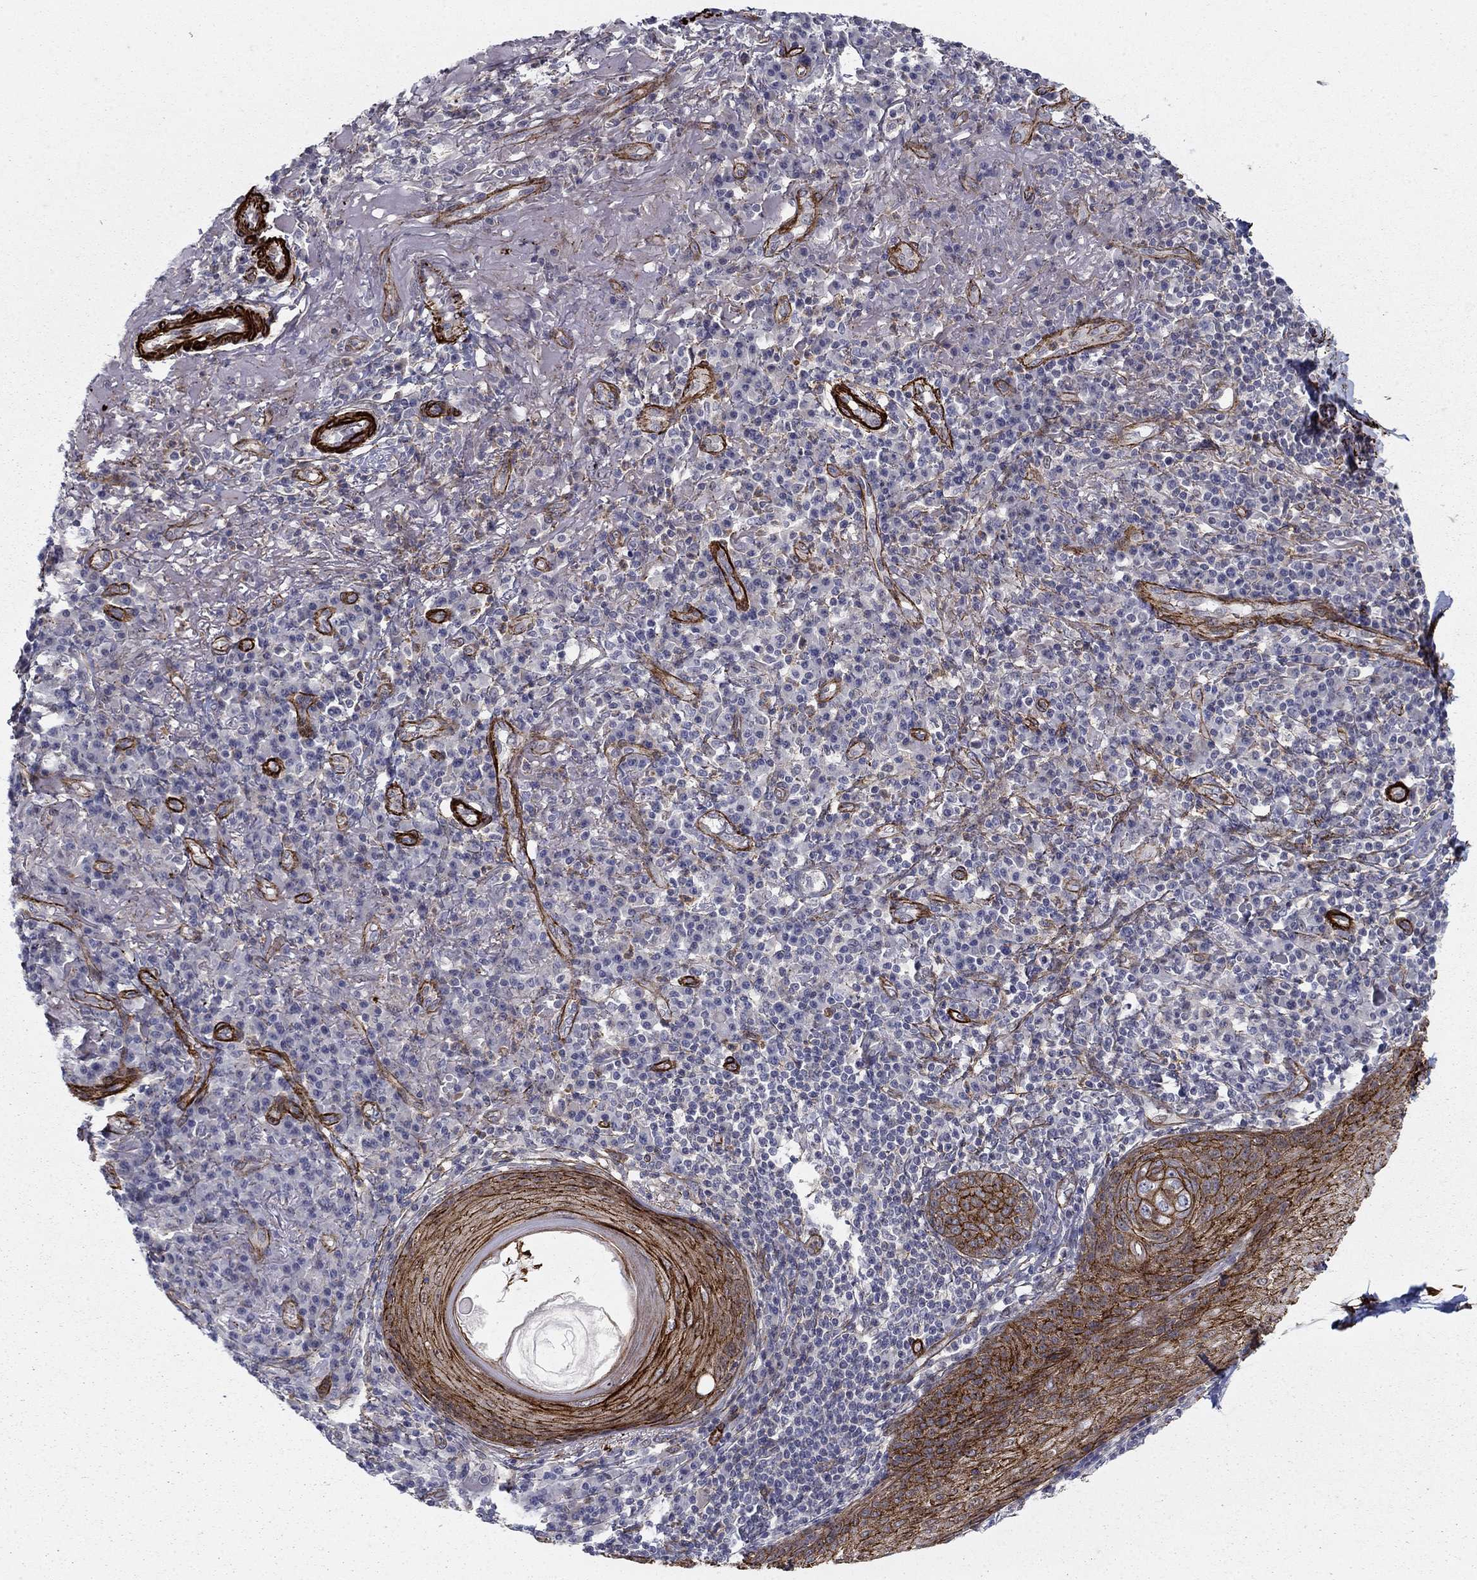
{"staining": {"intensity": "strong", "quantity": ">75%", "location": "cytoplasmic/membranous"}, "tissue": "skin cancer", "cell_type": "Tumor cells", "image_type": "cancer", "snomed": [{"axis": "morphology", "description": "Squamous cell carcinoma, NOS"}, {"axis": "topography", "description": "Skin"}], "caption": "Skin cancer stained for a protein reveals strong cytoplasmic/membranous positivity in tumor cells.", "gene": "KRBA1", "patient": {"sex": "male", "age": 92}}